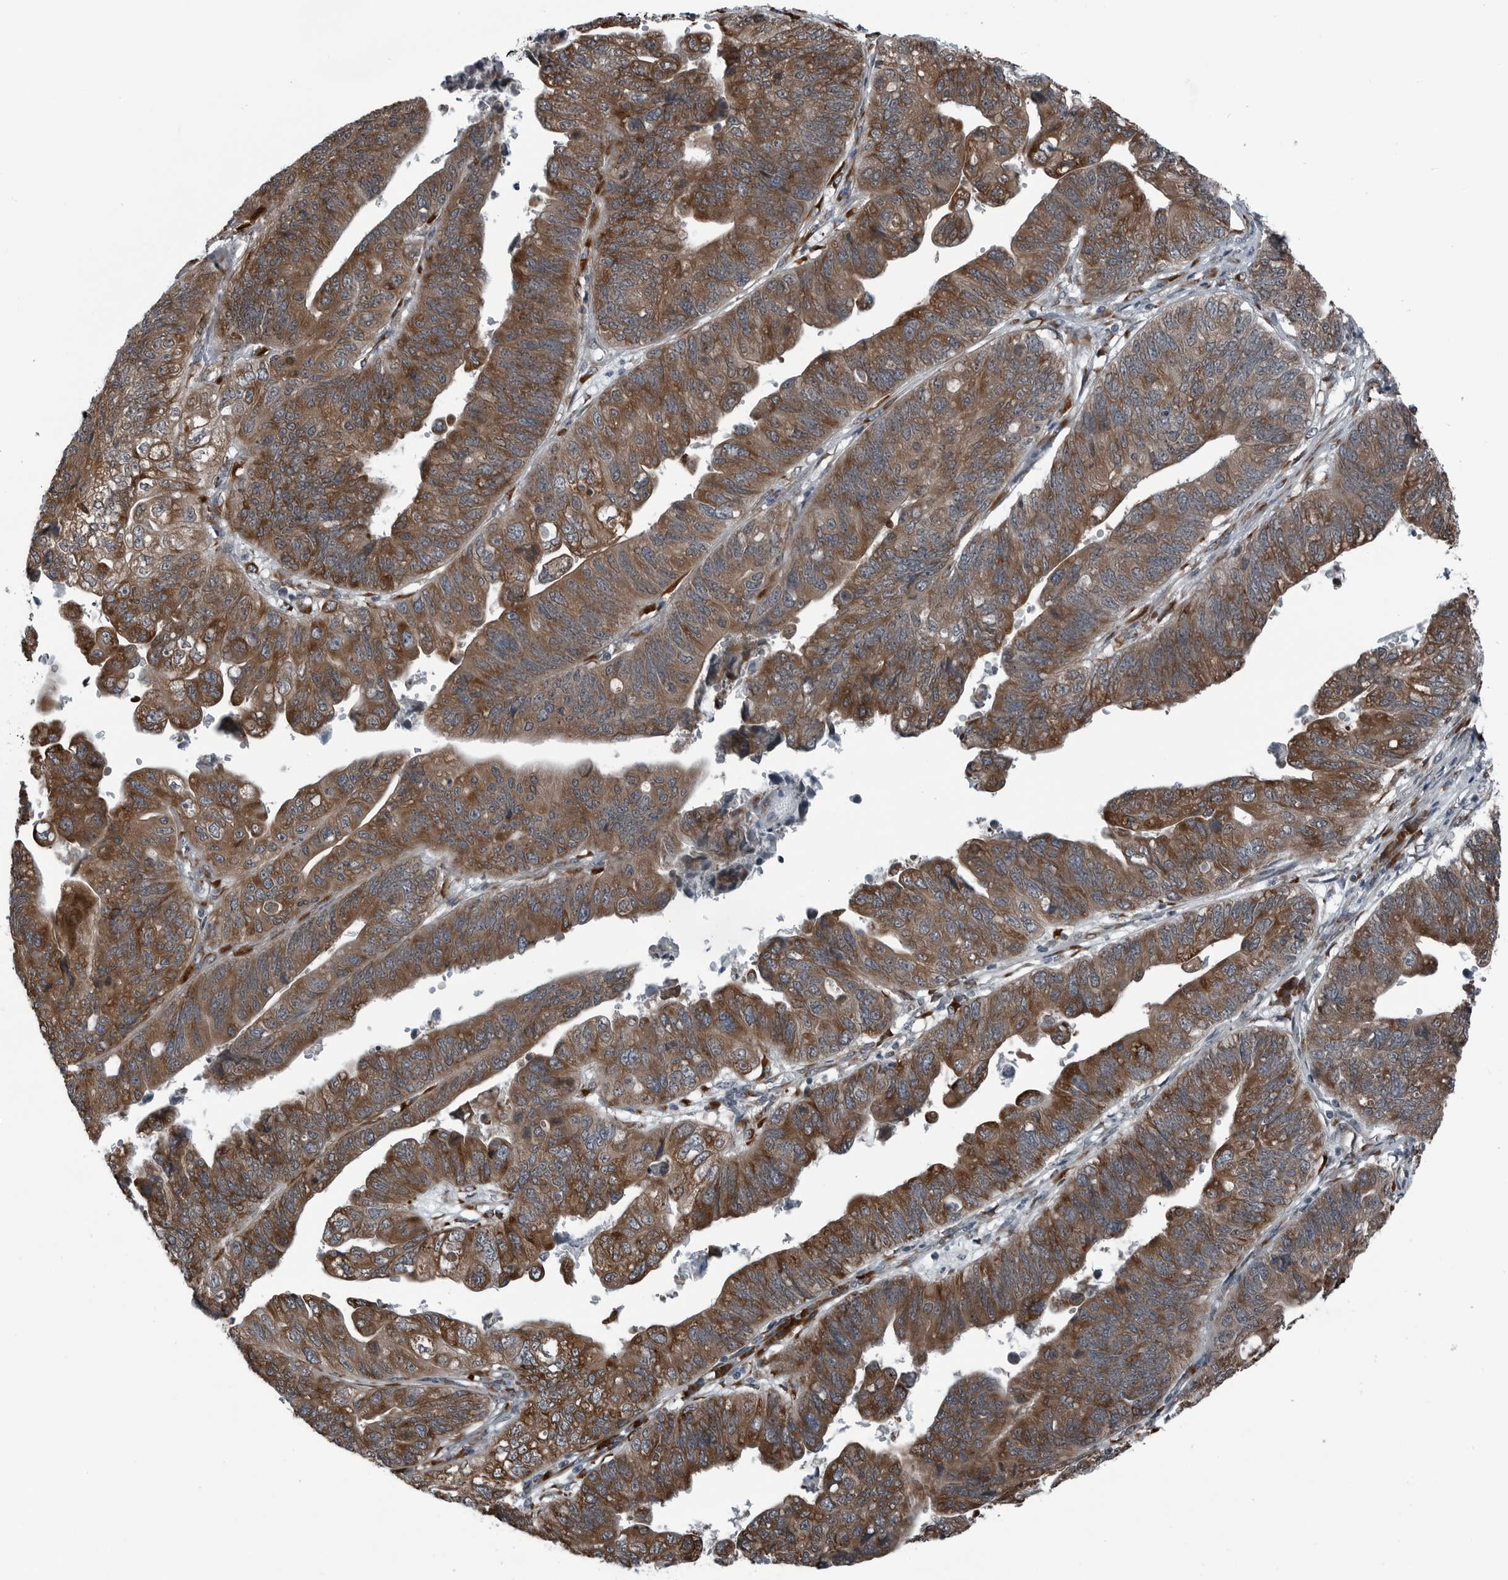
{"staining": {"intensity": "moderate", "quantity": ">75%", "location": "cytoplasmic/membranous"}, "tissue": "stomach cancer", "cell_type": "Tumor cells", "image_type": "cancer", "snomed": [{"axis": "morphology", "description": "Adenocarcinoma, NOS"}, {"axis": "topography", "description": "Stomach"}], "caption": "Moderate cytoplasmic/membranous staining is seen in approximately >75% of tumor cells in stomach cancer.", "gene": "CEP85", "patient": {"sex": "male", "age": 59}}